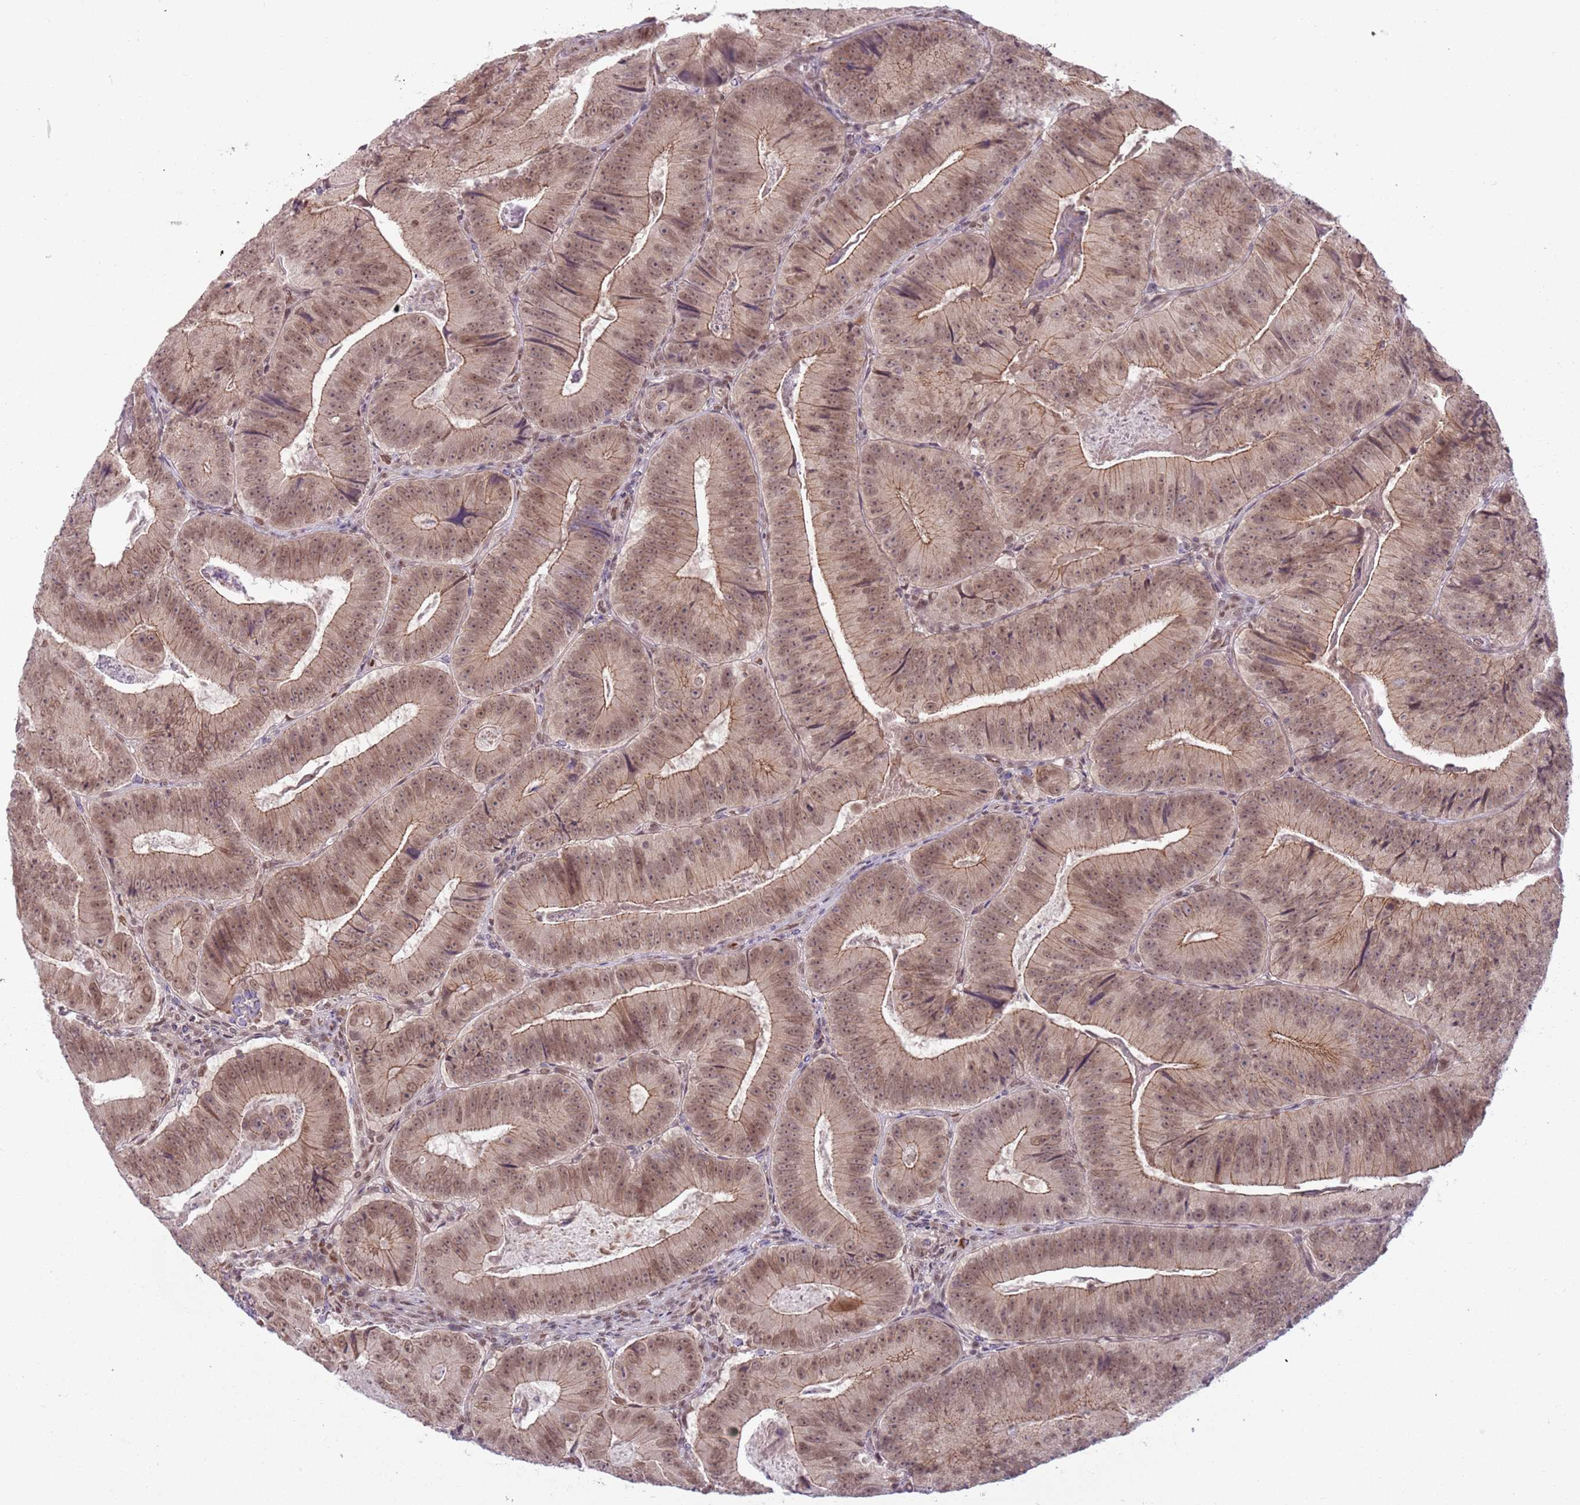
{"staining": {"intensity": "moderate", "quantity": ">75%", "location": "cytoplasmic/membranous,nuclear"}, "tissue": "colorectal cancer", "cell_type": "Tumor cells", "image_type": "cancer", "snomed": [{"axis": "morphology", "description": "Adenocarcinoma, NOS"}, {"axis": "topography", "description": "Colon"}], "caption": "IHC of colorectal cancer (adenocarcinoma) demonstrates medium levels of moderate cytoplasmic/membranous and nuclear positivity in approximately >75% of tumor cells.", "gene": "TM2D1", "patient": {"sex": "female", "age": 86}}